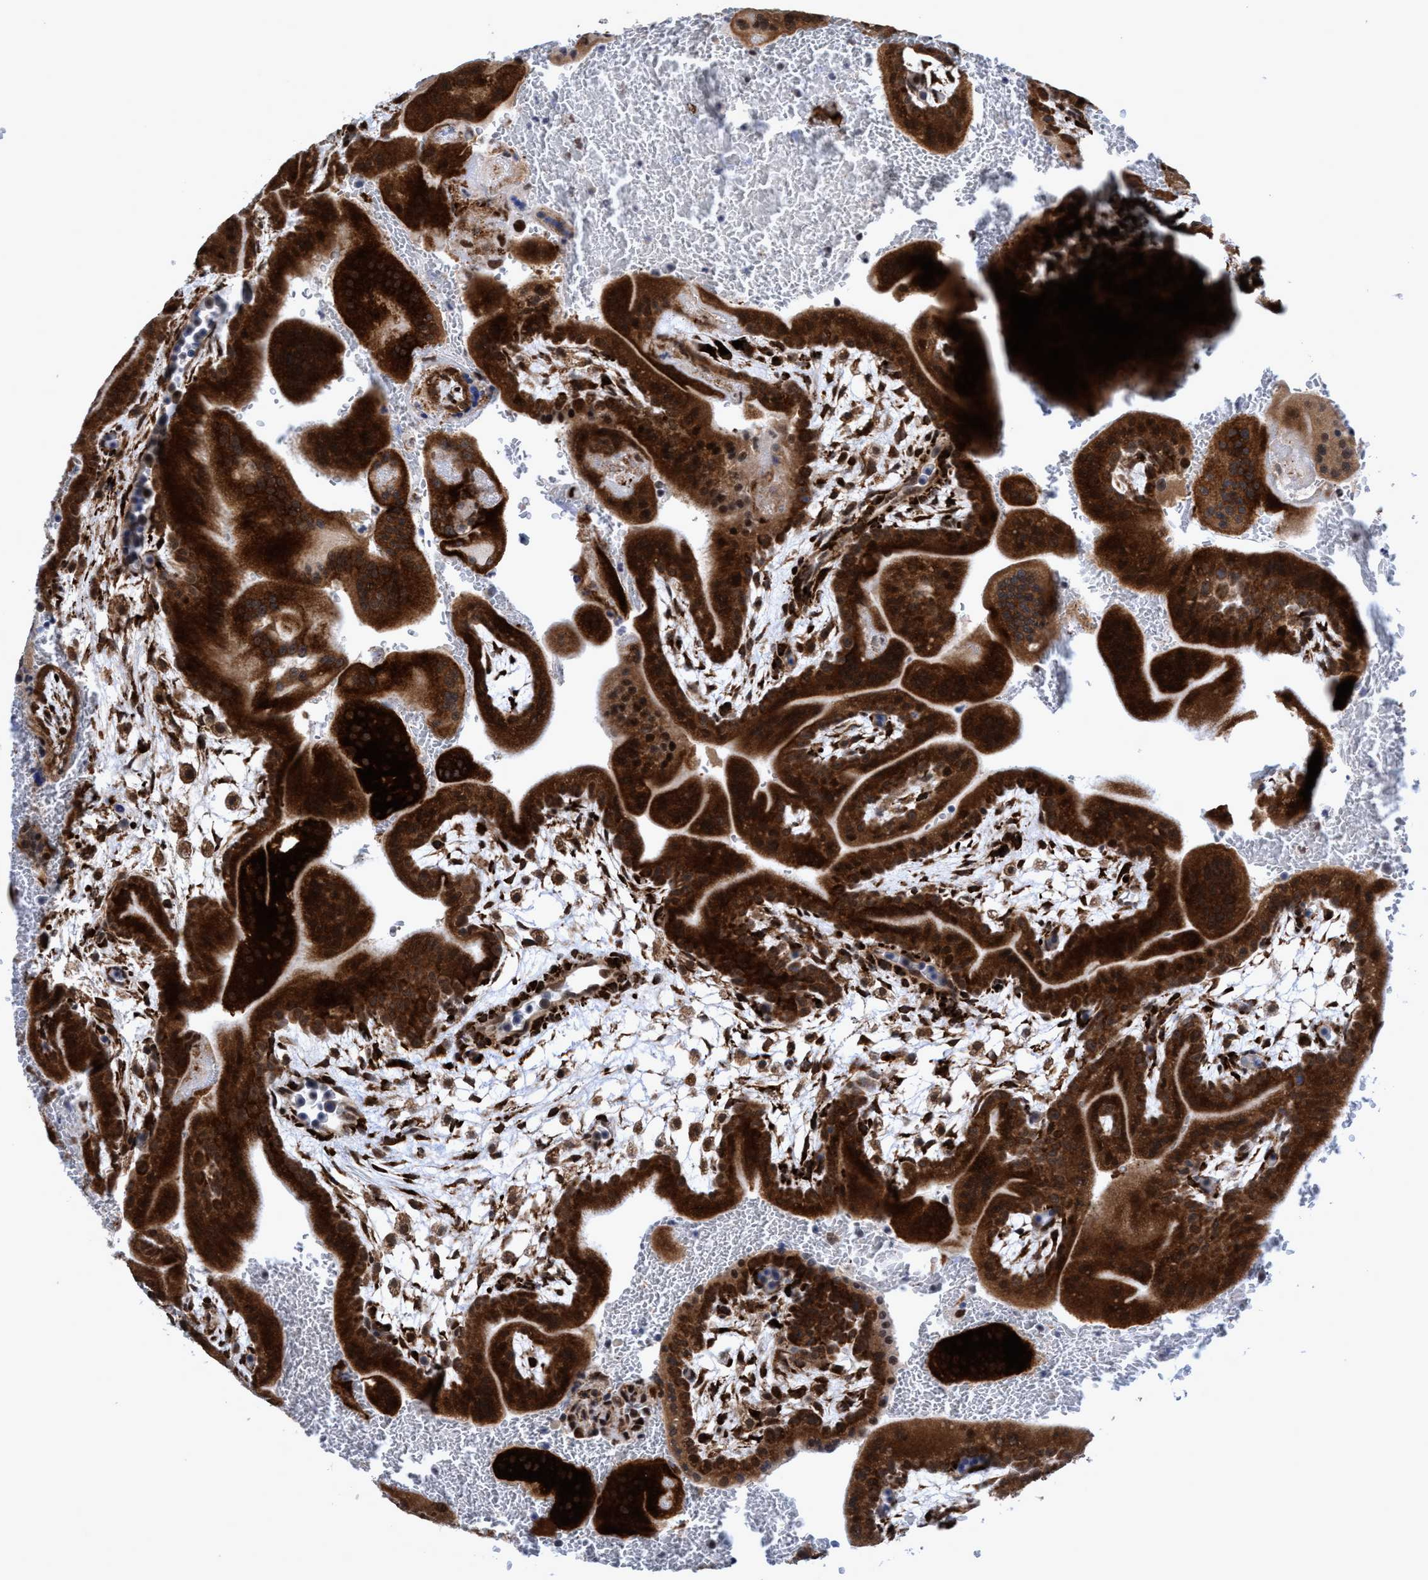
{"staining": {"intensity": "strong", "quantity": ">75%", "location": "cytoplasmic/membranous,nuclear"}, "tissue": "placenta", "cell_type": "Decidual cells", "image_type": "normal", "snomed": [{"axis": "morphology", "description": "Normal tissue, NOS"}, {"axis": "topography", "description": "Placenta"}], "caption": "Approximately >75% of decidual cells in unremarkable placenta exhibit strong cytoplasmic/membranous,nuclear protein expression as visualized by brown immunohistochemical staining.", "gene": "GLT6D1", "patient": {"sex": "female", "age": 35}}